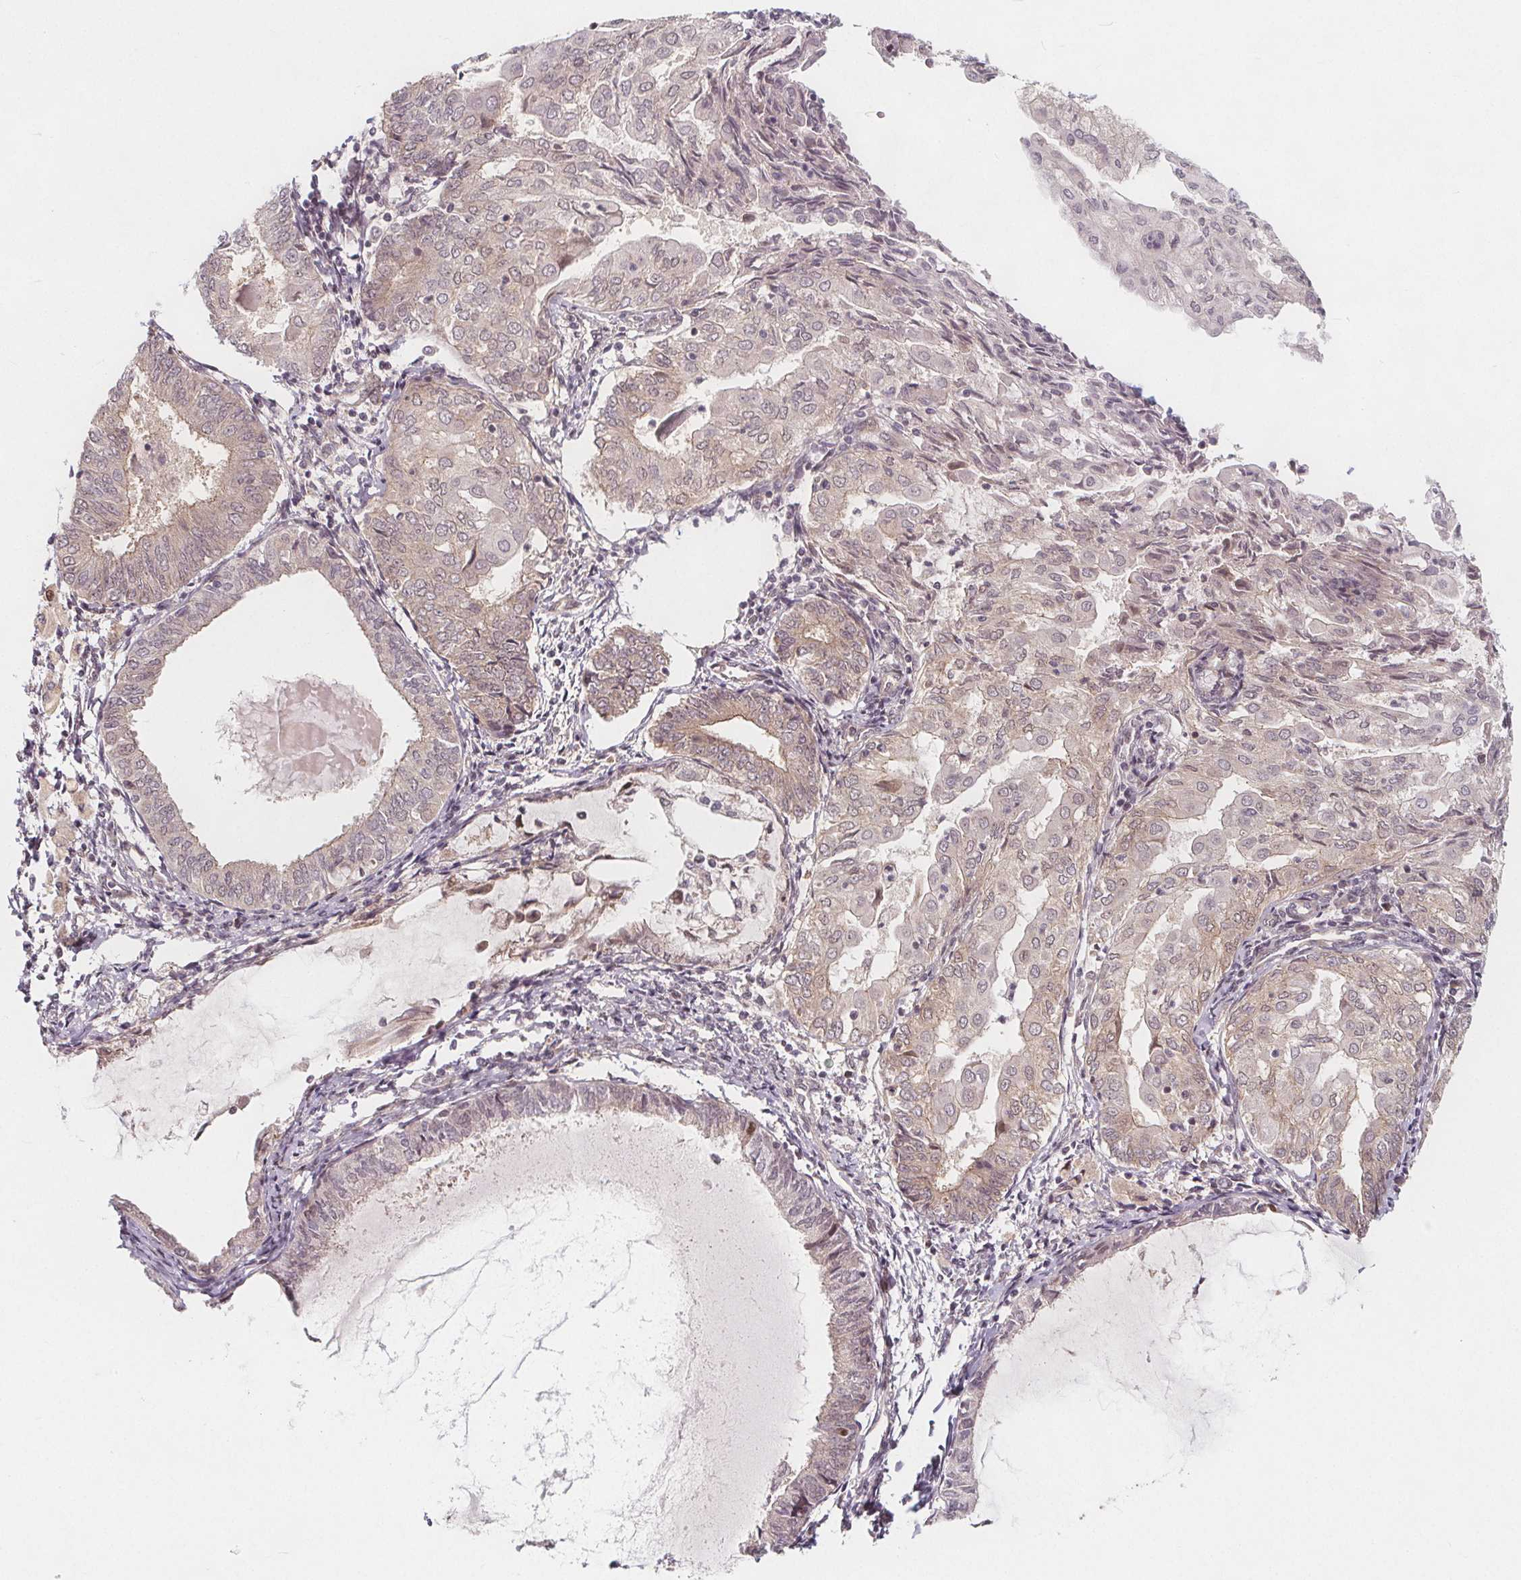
{"staining": {"intensity": "negative", "quantity": "none", "location": "none"}, "tissue": "endometrial cancer", "cell_type": "Tumor cells", "image_type": "cancer", "snomed": [{"axis": "morphology", "description": "Adenocarcinoma, NOS"}, {"axis": "topography", "description": "Endometrium"}], "caption": "Protein analysis of endometrial adenocarcinoma displays no significant expression in tumor cells.", "gene": "AKT1S1", "patient": {"sex": "female", "age": 68}}